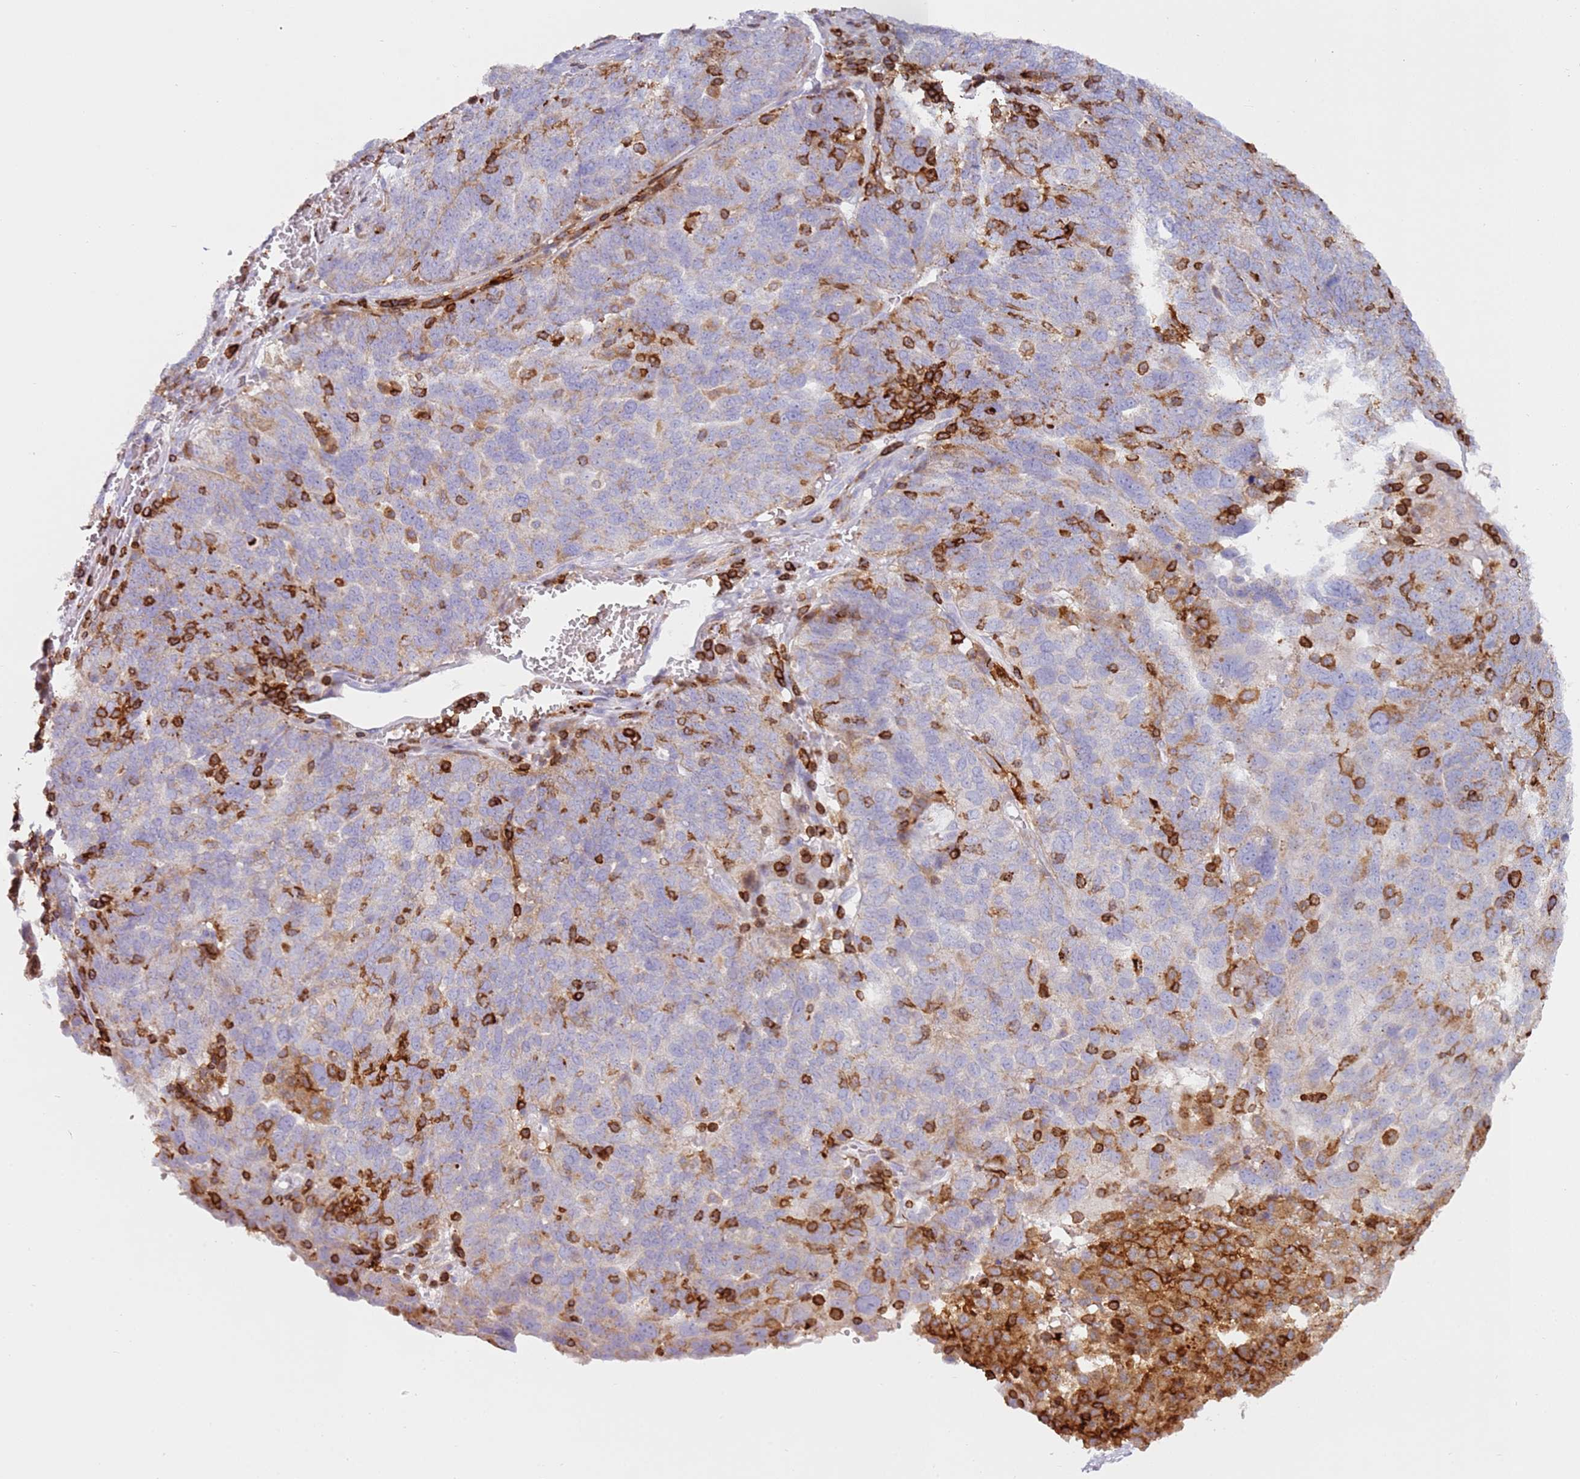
{"staining": {"intensity": "weak", "quantity": "25%-75%", "location": "cytoplasmic/membranous"}, "tissue": "ovarian cancer", "cell_type": "Tumor cells", "image_type": "cancer", "snomed": [{"axis": "morphology", "description": "Cystadenocarcinoma, serous, NOS"}, {"axis": "topography", "description": "Ovary"}], "caption": "DAB (3,3'-diaminobenzidine) immunohistochemical staining of serous cystadenocarcinoma (ovarian) demonstrates weak cytoplasmic/membranous protein staining in approximately 25%-75% of tumor cells.", "gene": "TTPAL", "patient": {"sex": "female", "age": 59}}